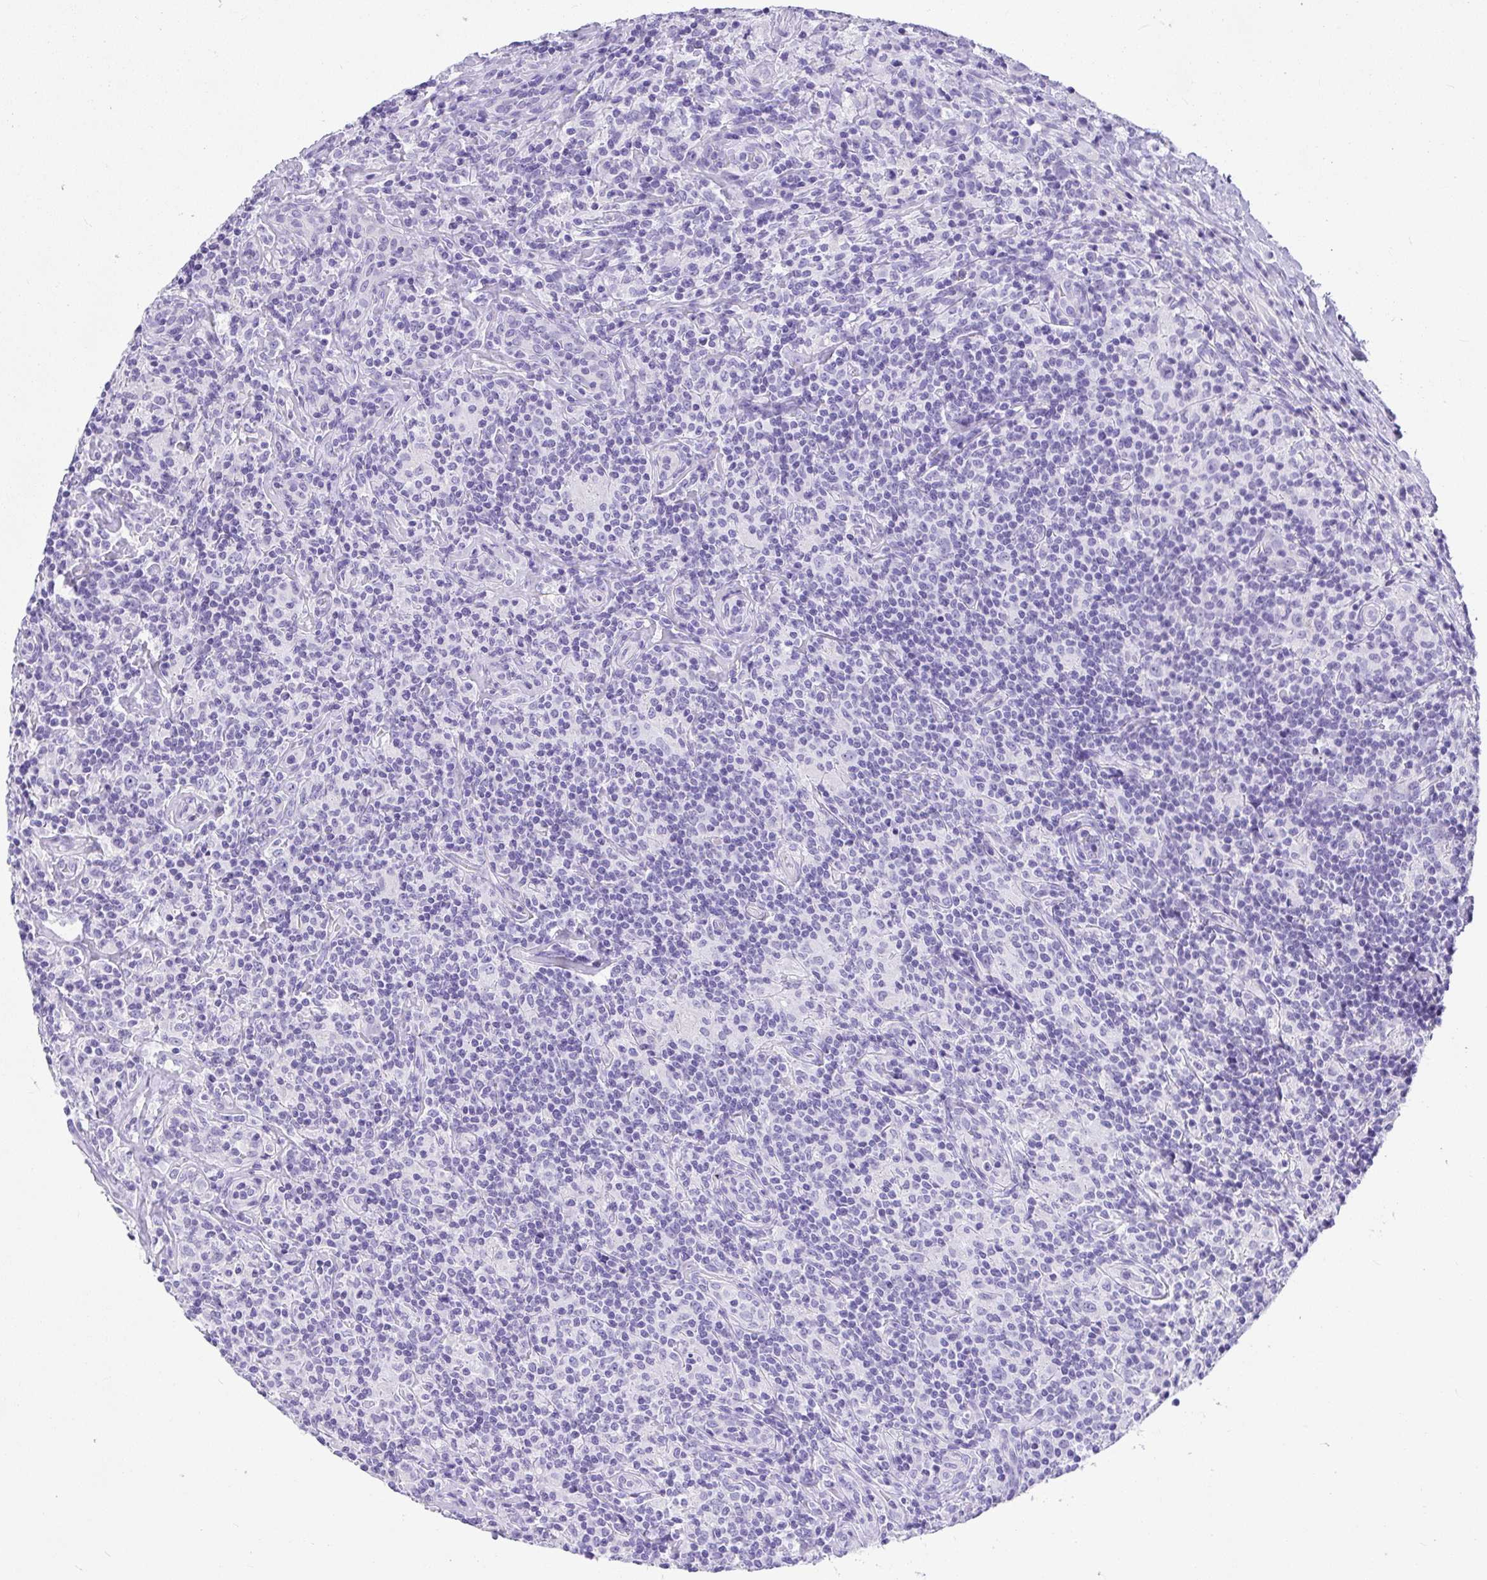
{"staining": {"intensity": "negative", "quantity": "none", "location": "none"}, "tissue": "lymphoma", "cell_type": "Tumor cells", "image_type": "cancer", "snomed": [{"axis": "morphology", "description": "Hodgkin's disease, NOS"}, {"axis": "morphology", "description": "Hodgkin's lymphoma, nodular sclerosis"}, {"axis": "topography", "description": "Lymph node"}], "caption": "An image of Hodgkin's lymphoma, nodular sclerosis stained for a protein exhibits no brown staining in tumor cells.", "gene": "AVIL", "patient": {"sex": "female", "age": 10}}